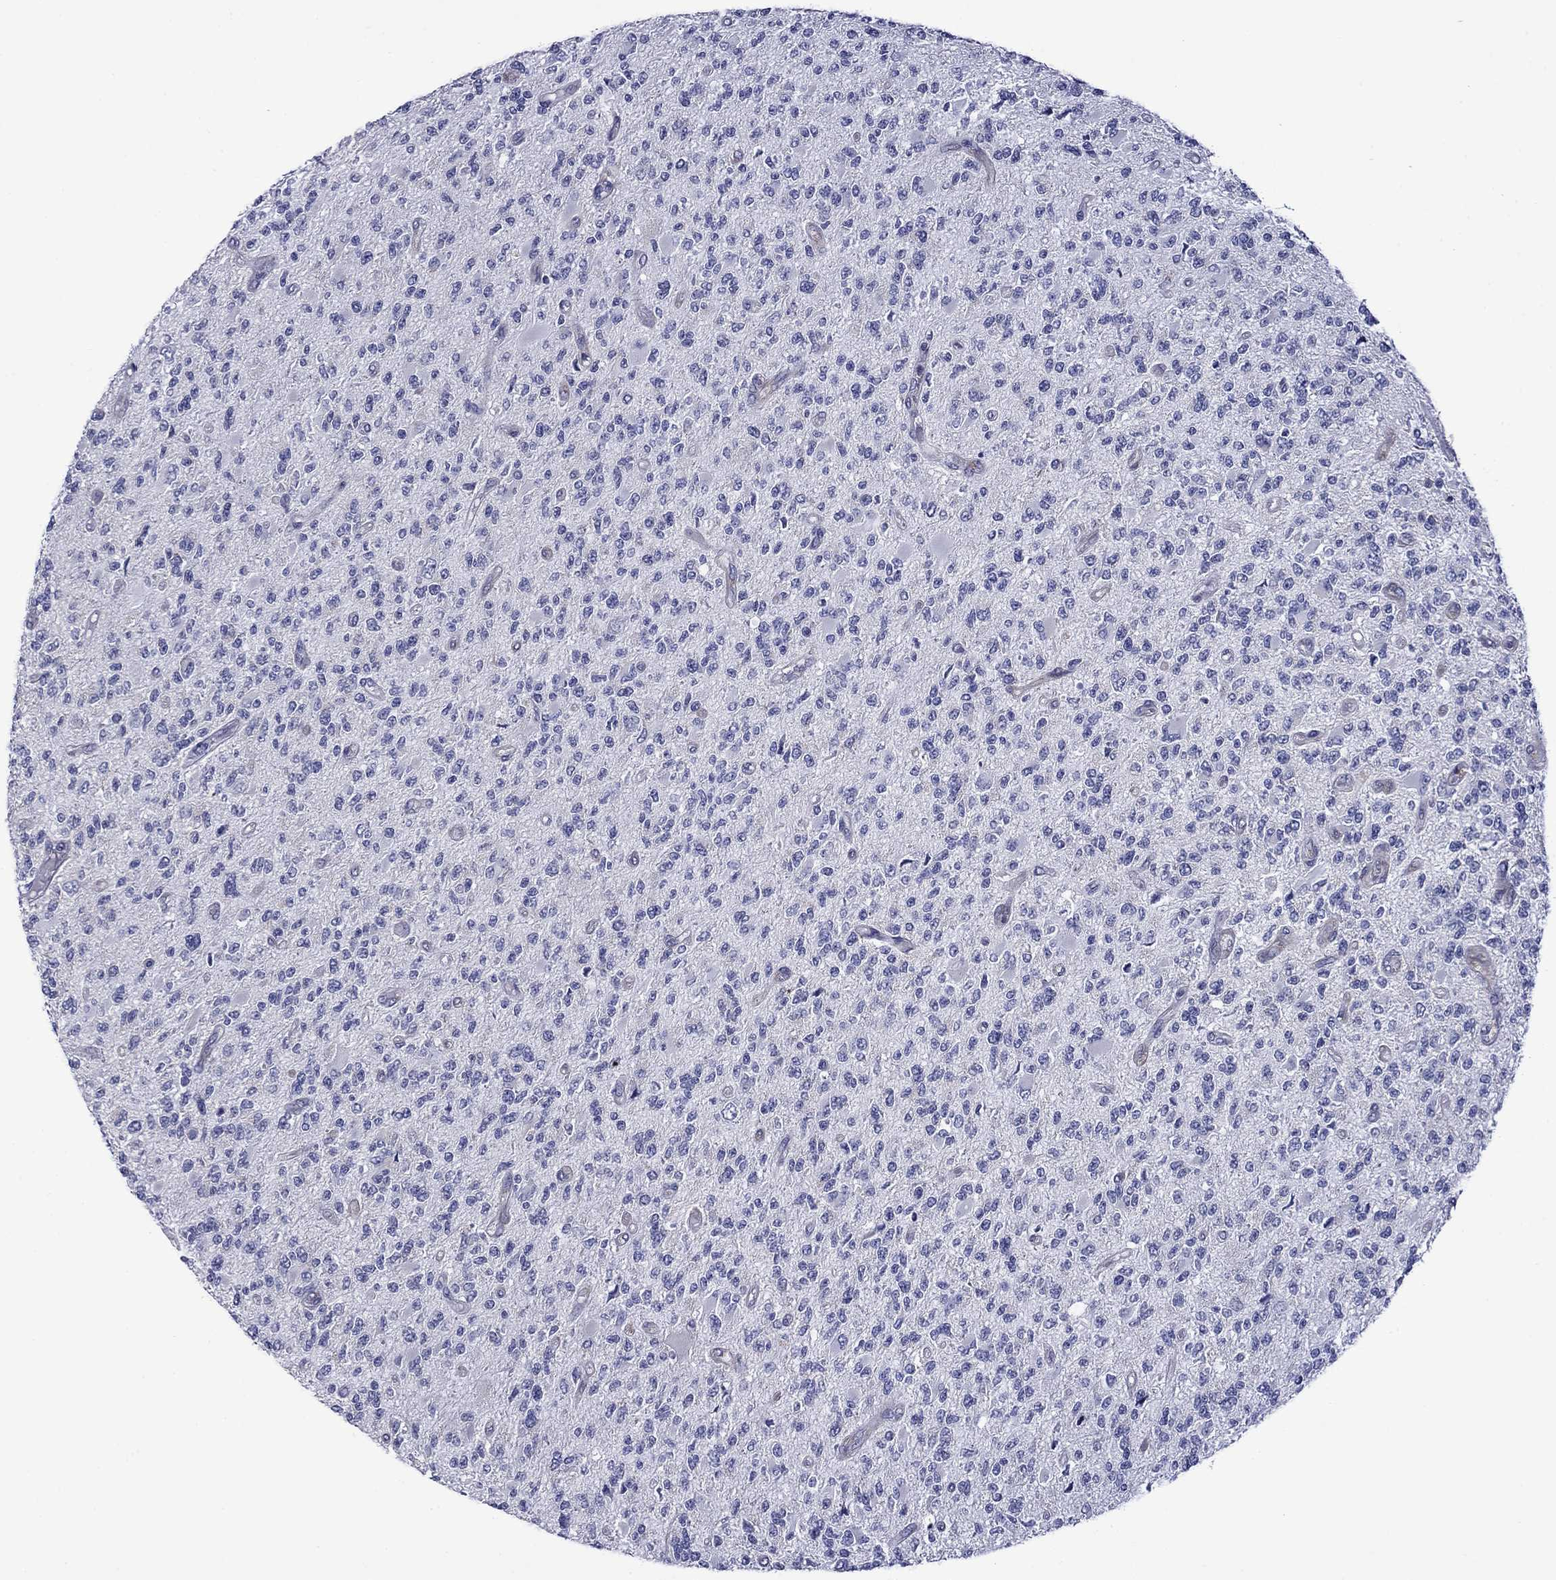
{"staining": {"intensity": "negative", "quantity": "none", "location": "none"}, "tissue": "glioma", "cell_type": "Tumor cells", "image_type": "cancer", "snomed": [{"axis": "morphology", "description": "Glioma, malignant, High grade"}, {"axis": "topography", "description": "Brain"}], "caption": "High power microscopy histopathology image of an immunohistochemistry histopathology image of glioma, revealing no significant staining in tumor cells. The staining is performed using DAB (3,3'-diaminobenzidine) brown chromogen with nuclei counter-stained in using hematoxylin.", "gene": "HSPG2", "patient": {"sex": "female", "age": 63}}